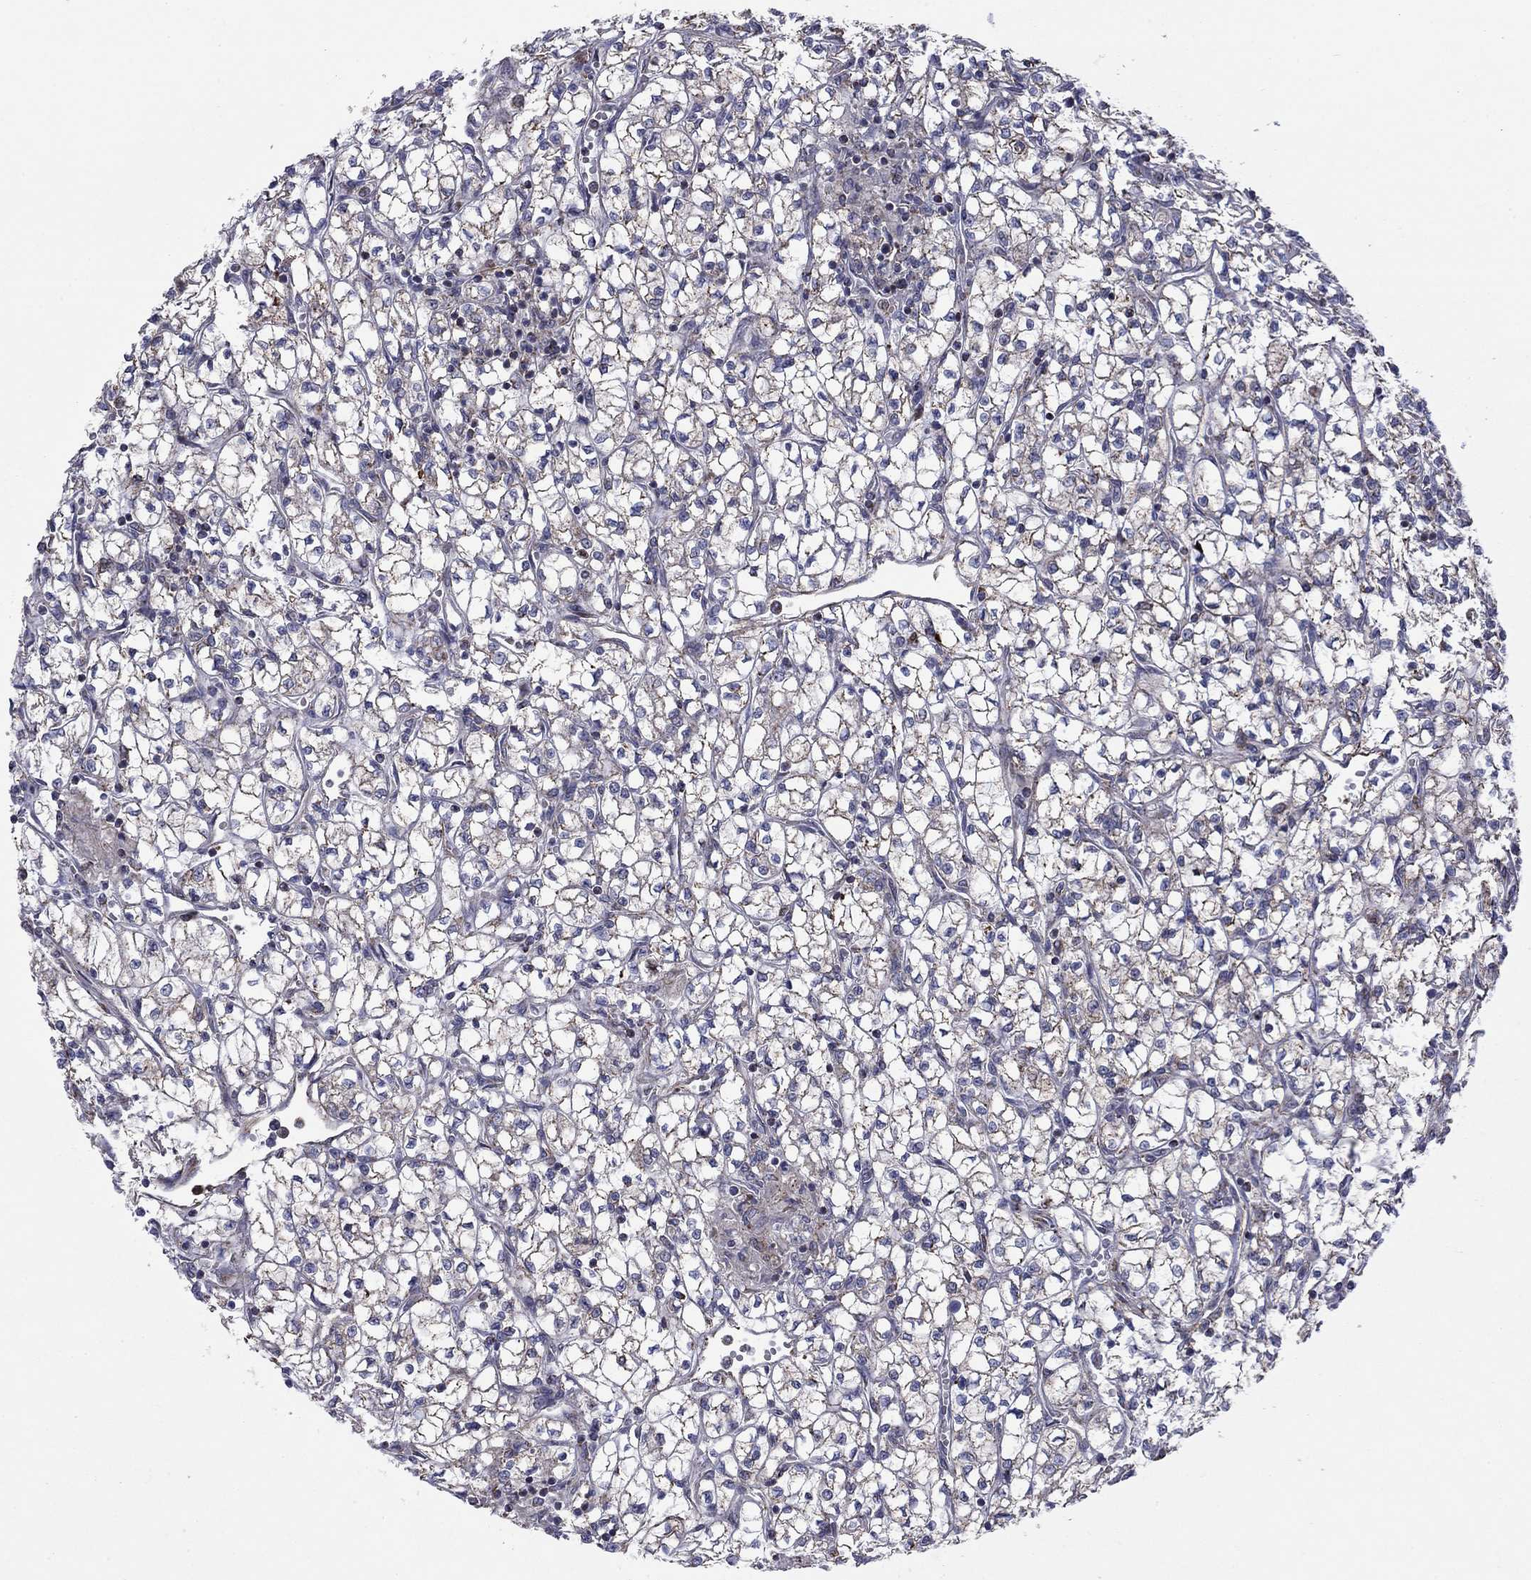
{"staining": {"intensity": "negative", "quantity": "none", "location": "none"}, "tissue": "renal cancer", "cell_type": "Tumor cells", "image_type": "cancer", "snomed": [{"axis": "morphology", "description": "Adenocarcinoma, NOS"}, {"axis": "topography", "description": "Kidney"}], "caption": "This photomicrograph is of renal cancer (adenocarcinoma) stained with immunohistochemistry (IHC) to label a protein in brown with the nuclei are counter-stained blue. There is no staining in tumor cells. Nuclei are stained in blue.", "gene": "DOP1B", "patient": {"sex": "female", "age": 64}}